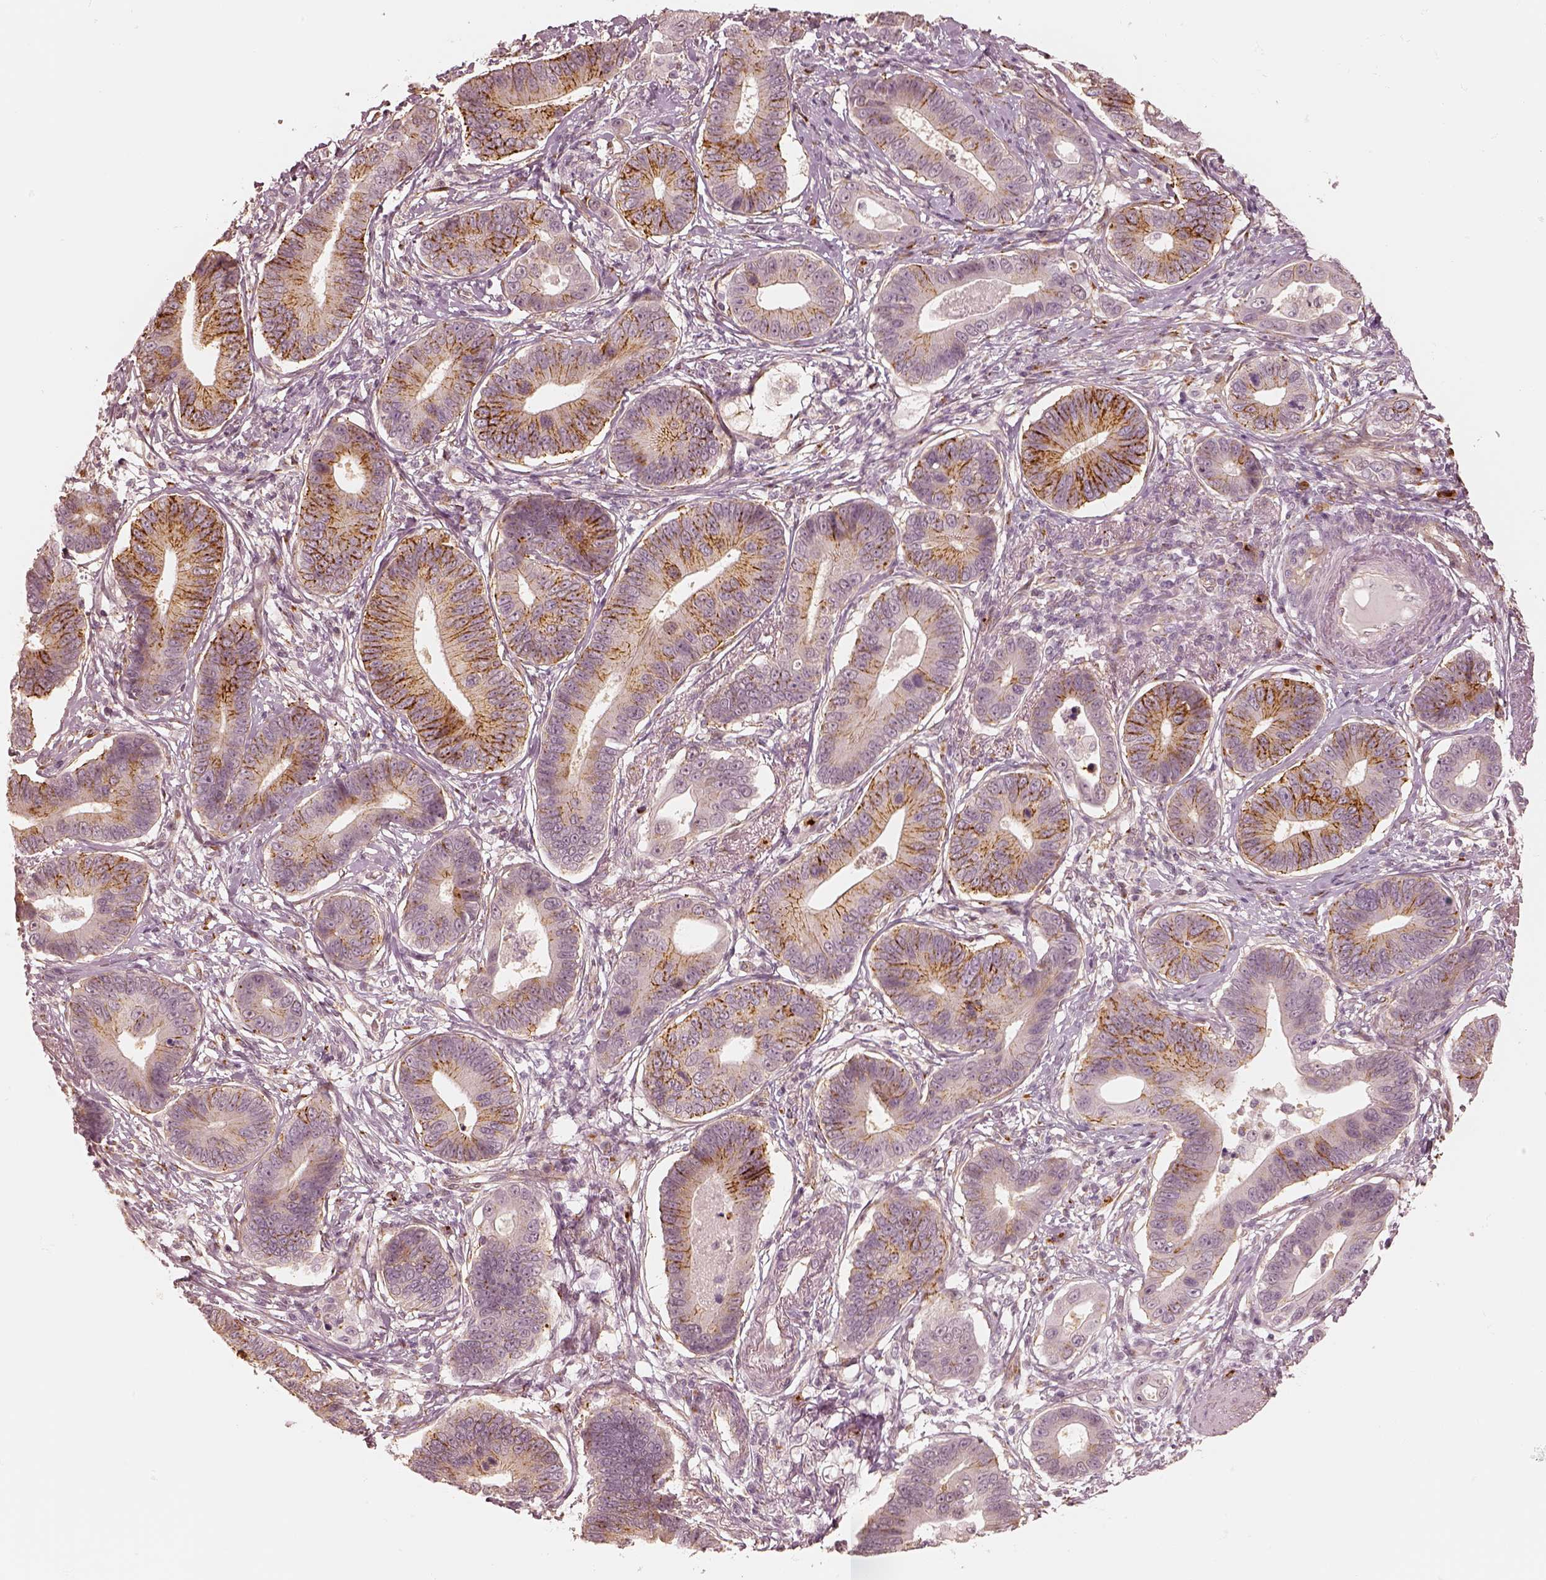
{"staining": {"intensity": "moderate", "quantity": "25%-75%", "location": "cytoplasmic/membranous"}, "tissue": "stomach cancer", "cell_type": "Tumor cells", "image_type": "cancer", "snomed": [{"axis": "morphology", "description": "Adenocarcinoma, NOS"}, {"axis": "topography", "description": "Stomach"}], "caption": "Immunohistochemistry (IHC) staining of adenocarcinoma (stomach), which exhibits medium levels of moderate cytoplasmic/membranous expression in approximately 25%-75% of tumor cells indicating moderate cytoplasmic/membranous protein expression. The staining was performed using DAB (3,3'-diaminobenzidine) (brown) for protein detection and nuclei were counterstained in hematoxylin (blue).", "gene": "GORASP2", "patient": {"sex": "male", "age": 84}}